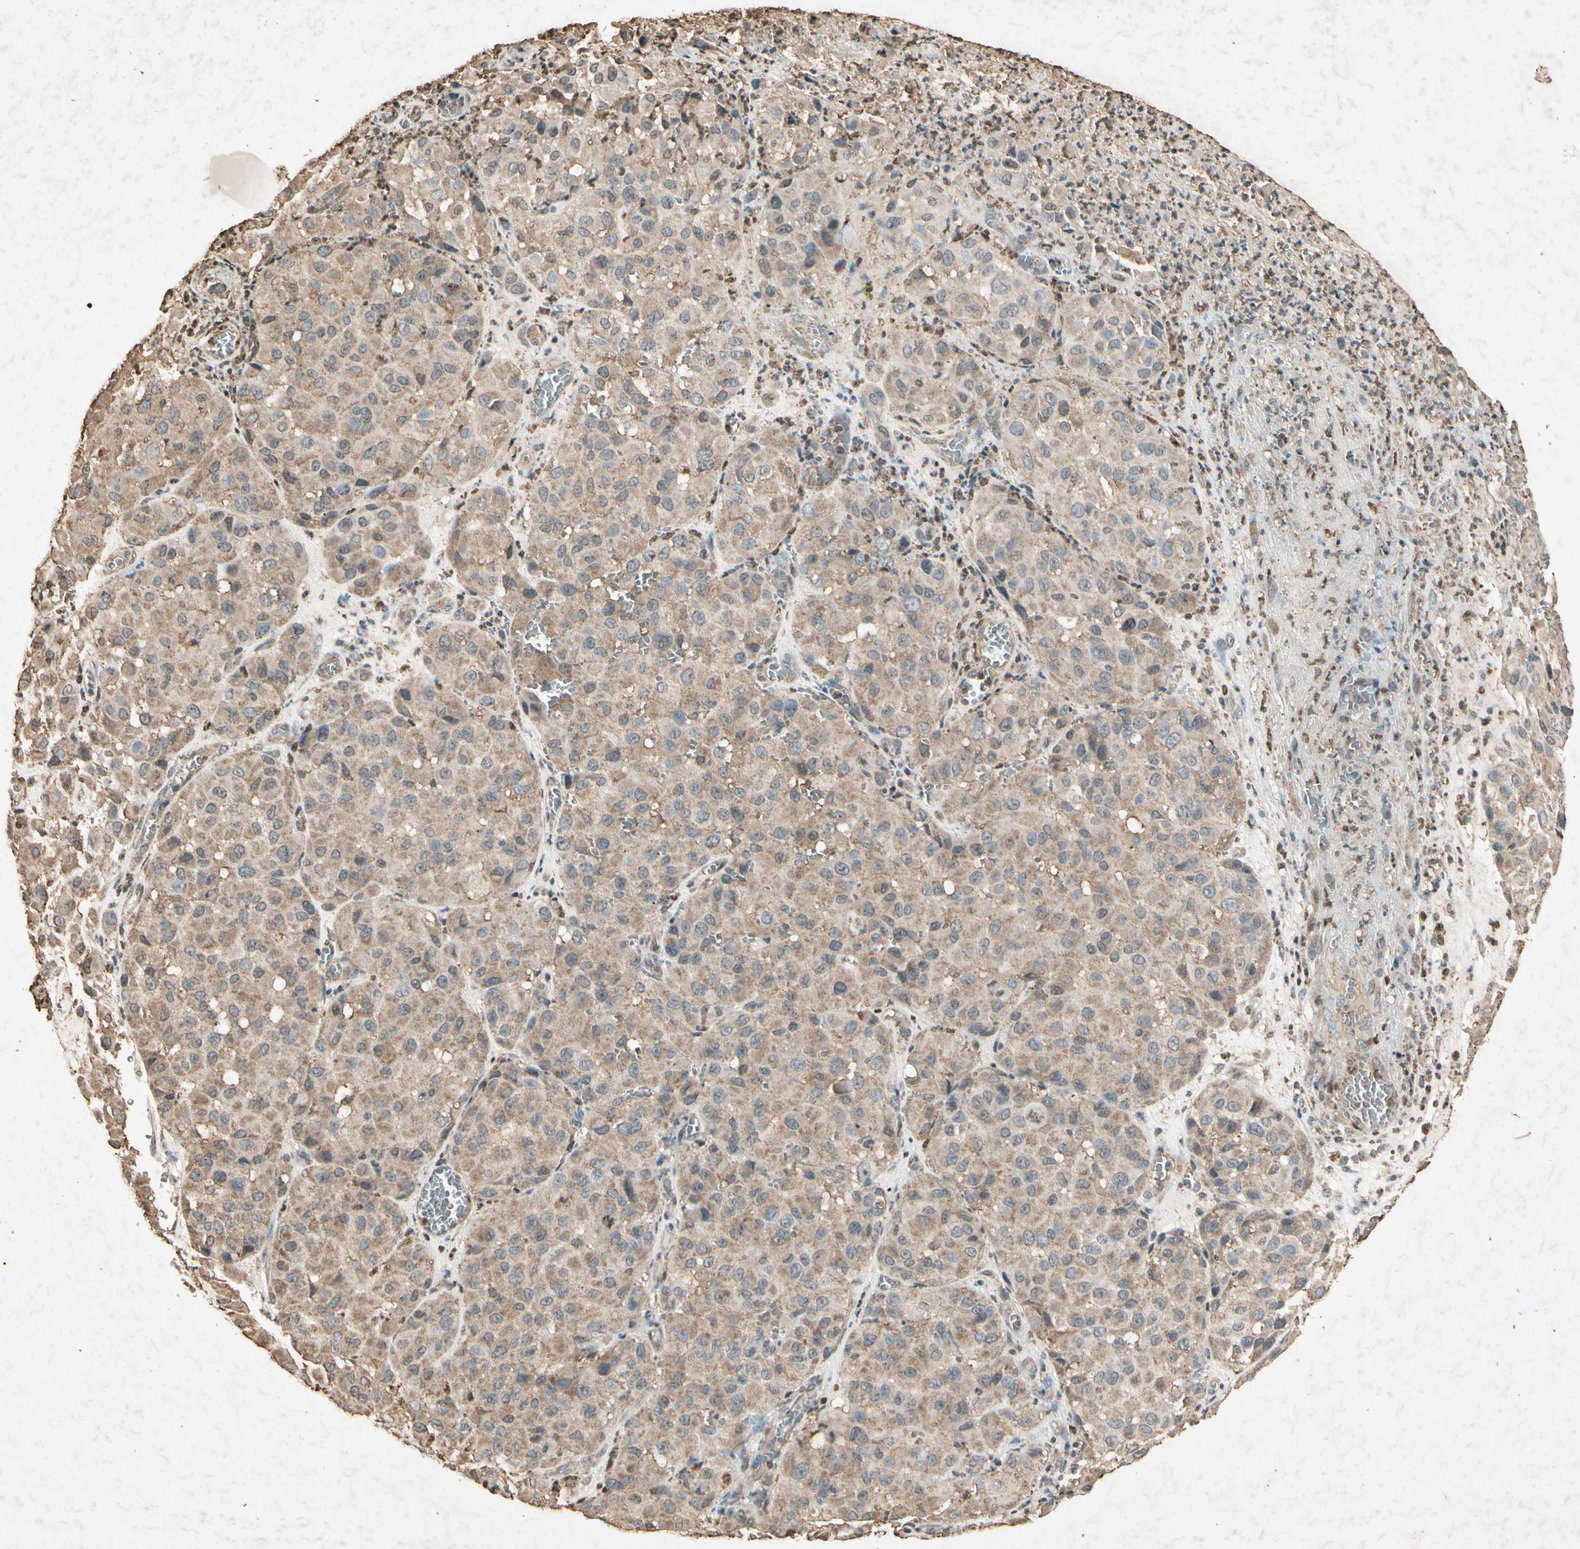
{"staining": {"intensity": "moderate", "quantity": ">75%", "location": "cytoplasmic/membranous"}, "tissue": "melanoma", "cell_type": "Tumor cells", "image_type": "cancer", "snomed": [{"axis": "morphology", "description": "Malignant melanoma, NOS"}, {"axis": "topography", "description": "Skin"}], "caption": "Tumor cells demonstrate medium levels of moderate cytoplasmic/membranous positivity in about >75% of cells in human malignant melanoma.", "gene": "GC", "patient": {"sex": "female", "age": 21}}